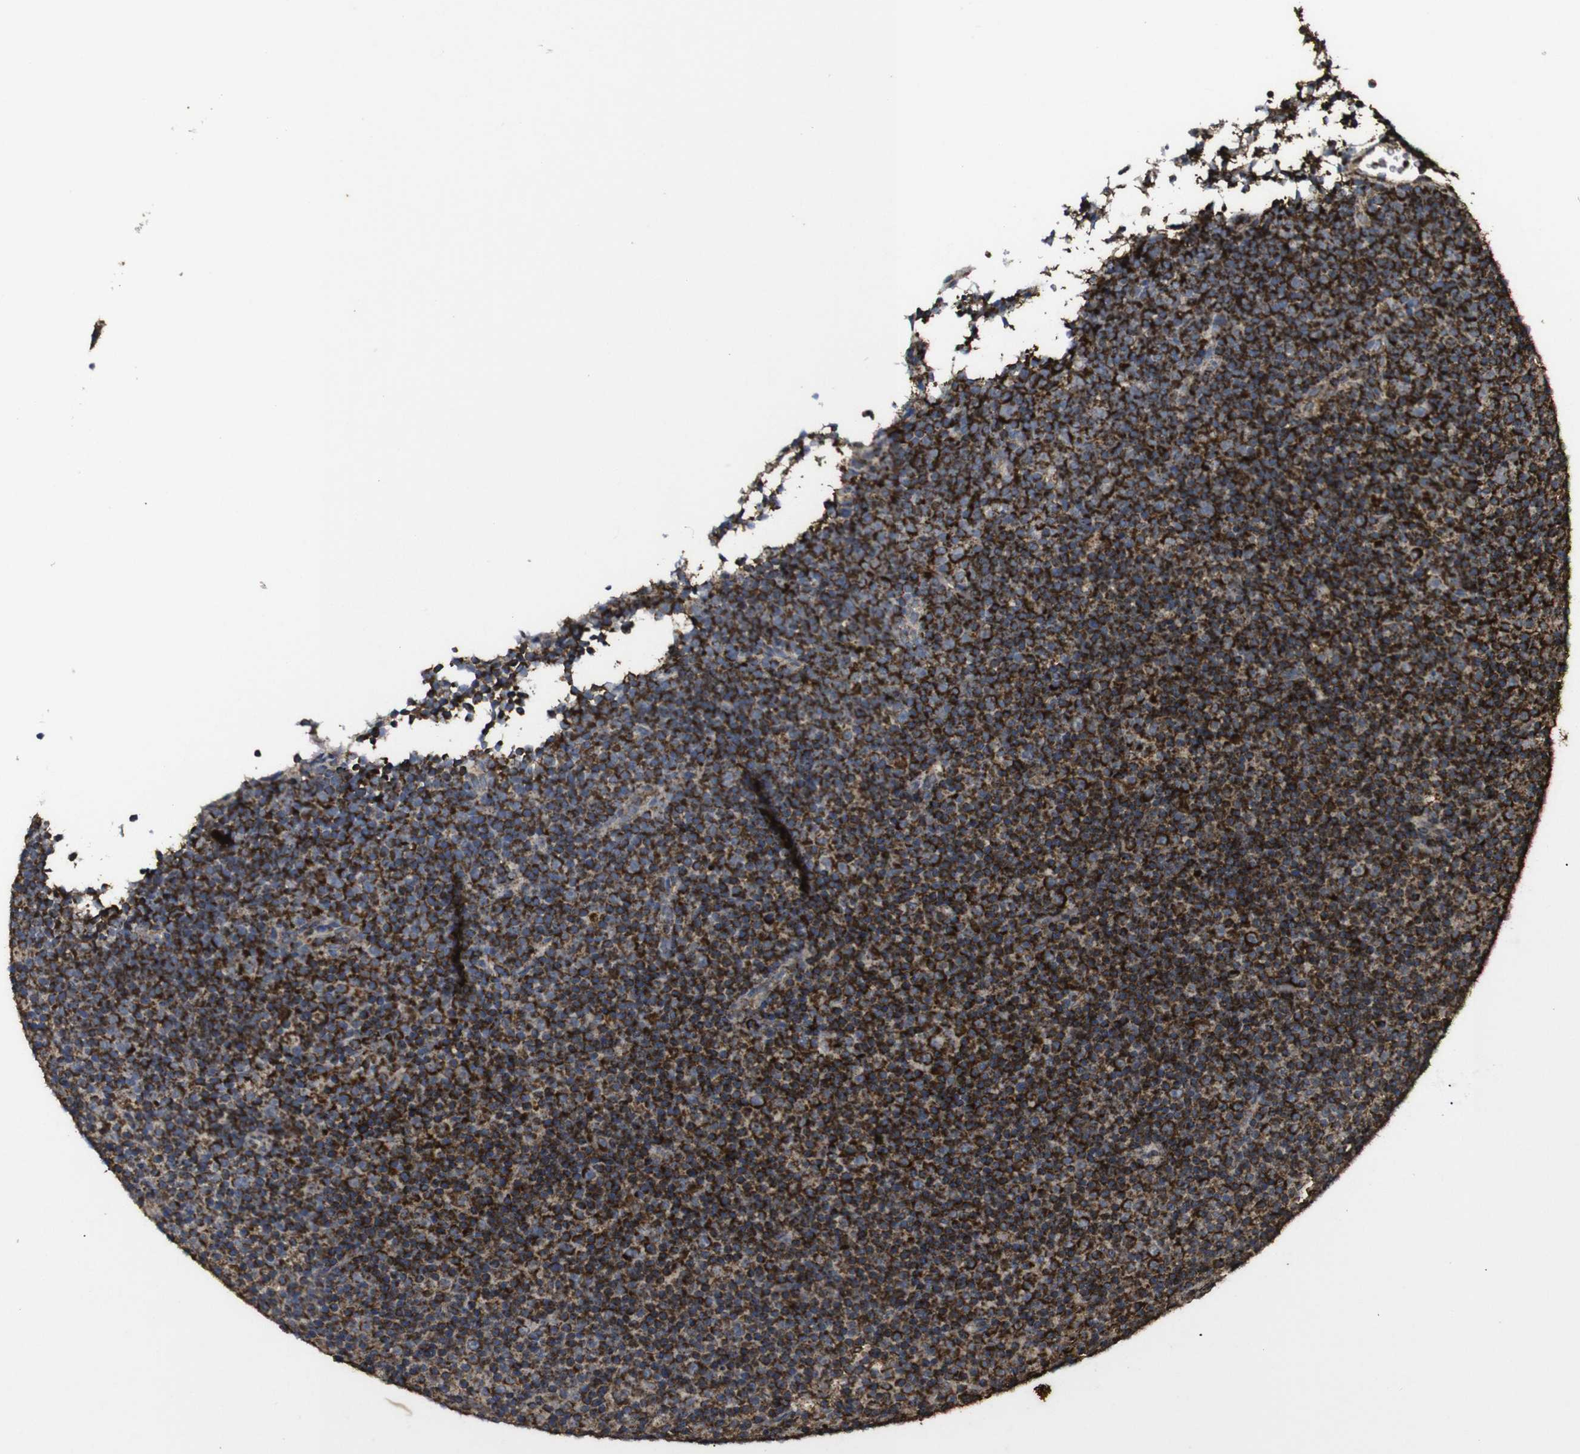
{"staining": {"intensity": "strong", "quantity": ">75%", "location": "cytoplasmic/membranous"}, "tissue": "lymphoma", "cell_type": "Tumor cells", "image_type": "cancer", "snomed": [{"axis": "morphology", "description": "Malignant lymphoma, non-Hodgkin's type, Low grade"}, {"axis": "topography", "description": "Lymph node"}], "caption": "A brown stain shows strong cytoplasmic/membranous positivity of a protein in human lymphoma tumor cells.", "gene": "ATP5F1A", "patient": {"sex": "female", "age": 67}}